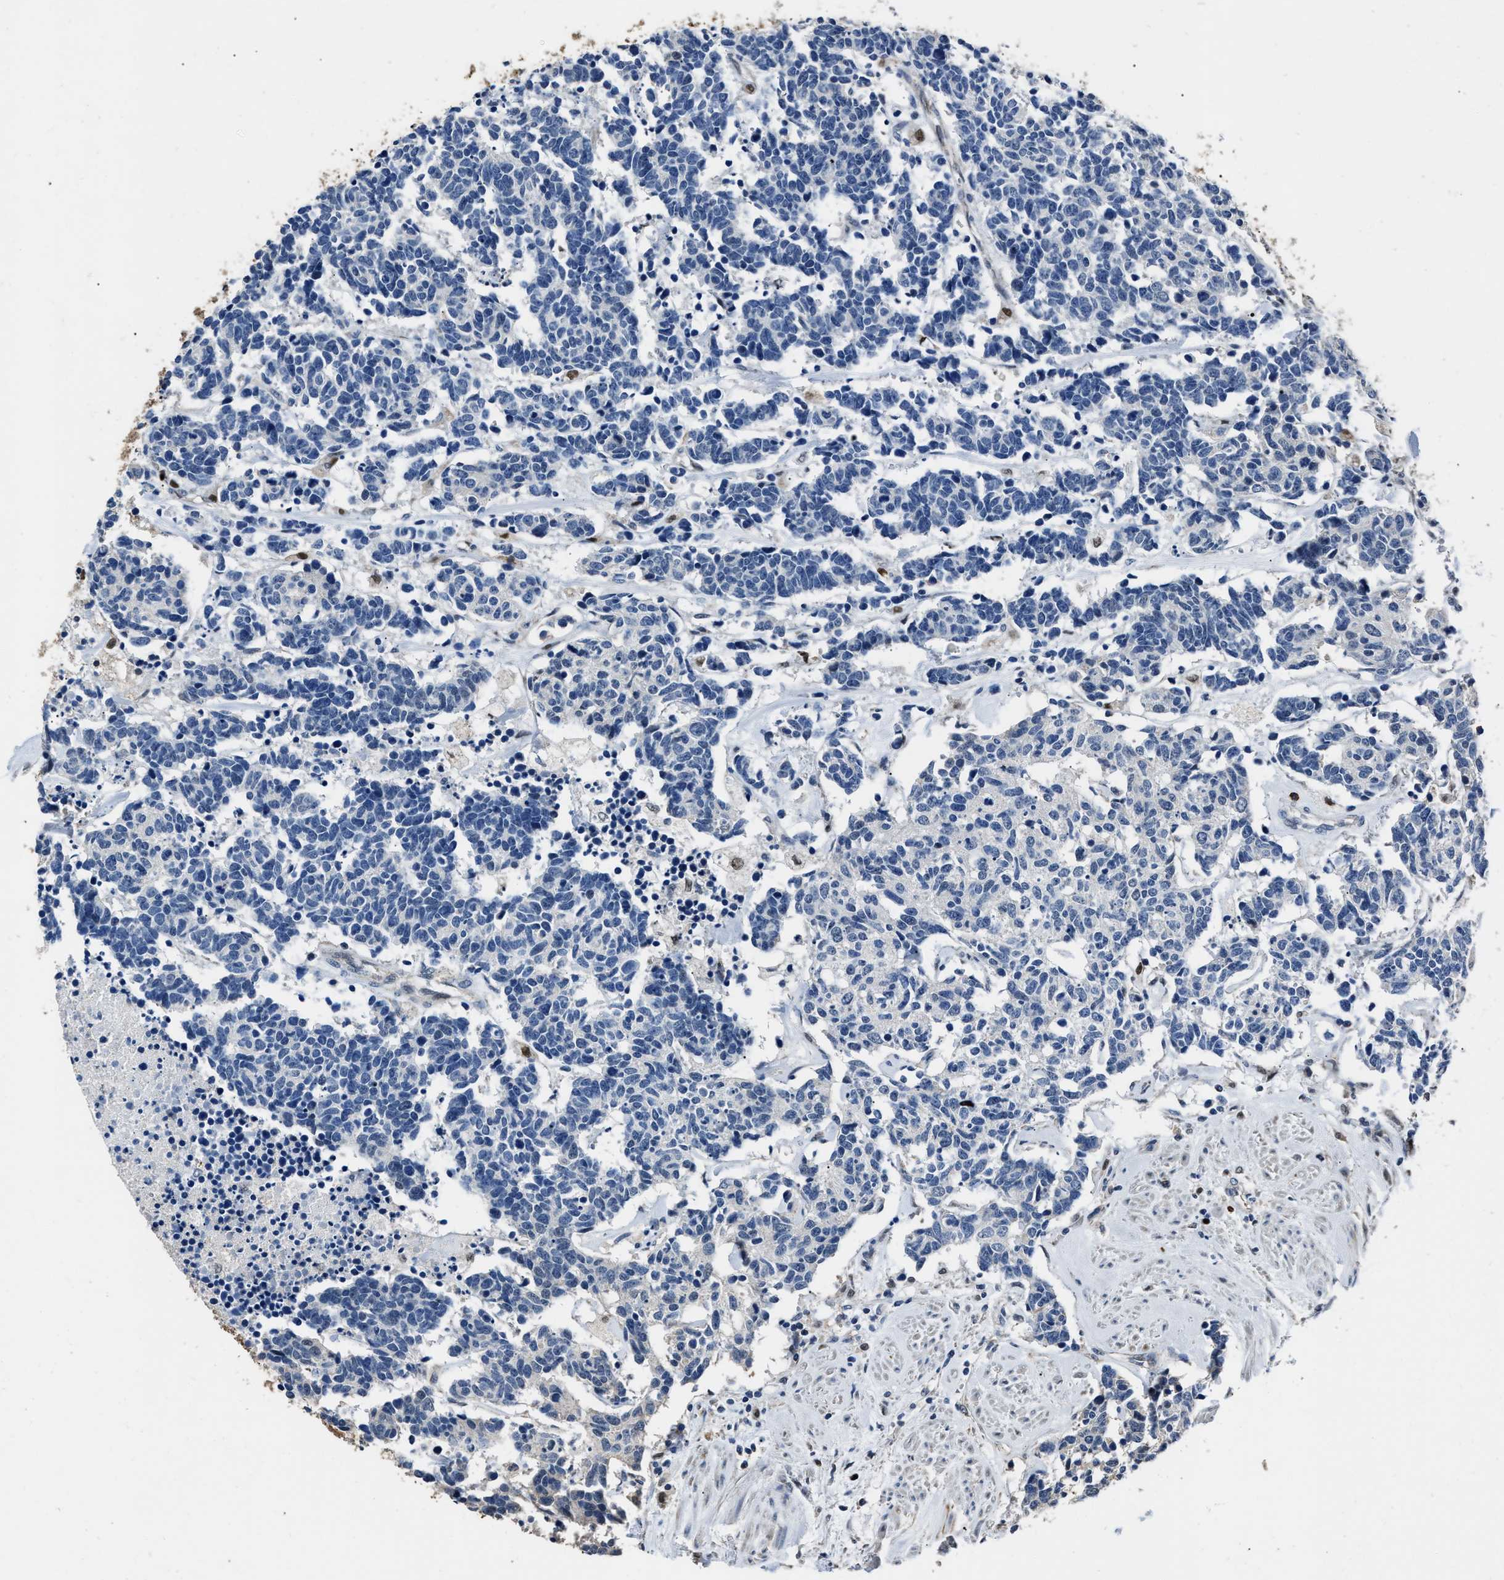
{"staining": {"intensity": "negative", "quantity": "none", "location": "none"}, "tissue": "carcinoid", "cell_type": "Tumor cells", "image_type": "cancer", "snomed": [{"axis": "morphology", "description": "Carcinoma, NOS"}, {"axis": "morphology", "description": "Carcinoid, malignant, NOS"}, {"axis": "topography", "description": "Urinary bladder"}], "caption": "Immunohistochemical staining of human carcinoid displays no significant expression in tumor cells. (Brightfield microscopy of DAB IHC at high magnification).", "gene": "NSUN5", "patient": {"sex": "male", "age": 57}}